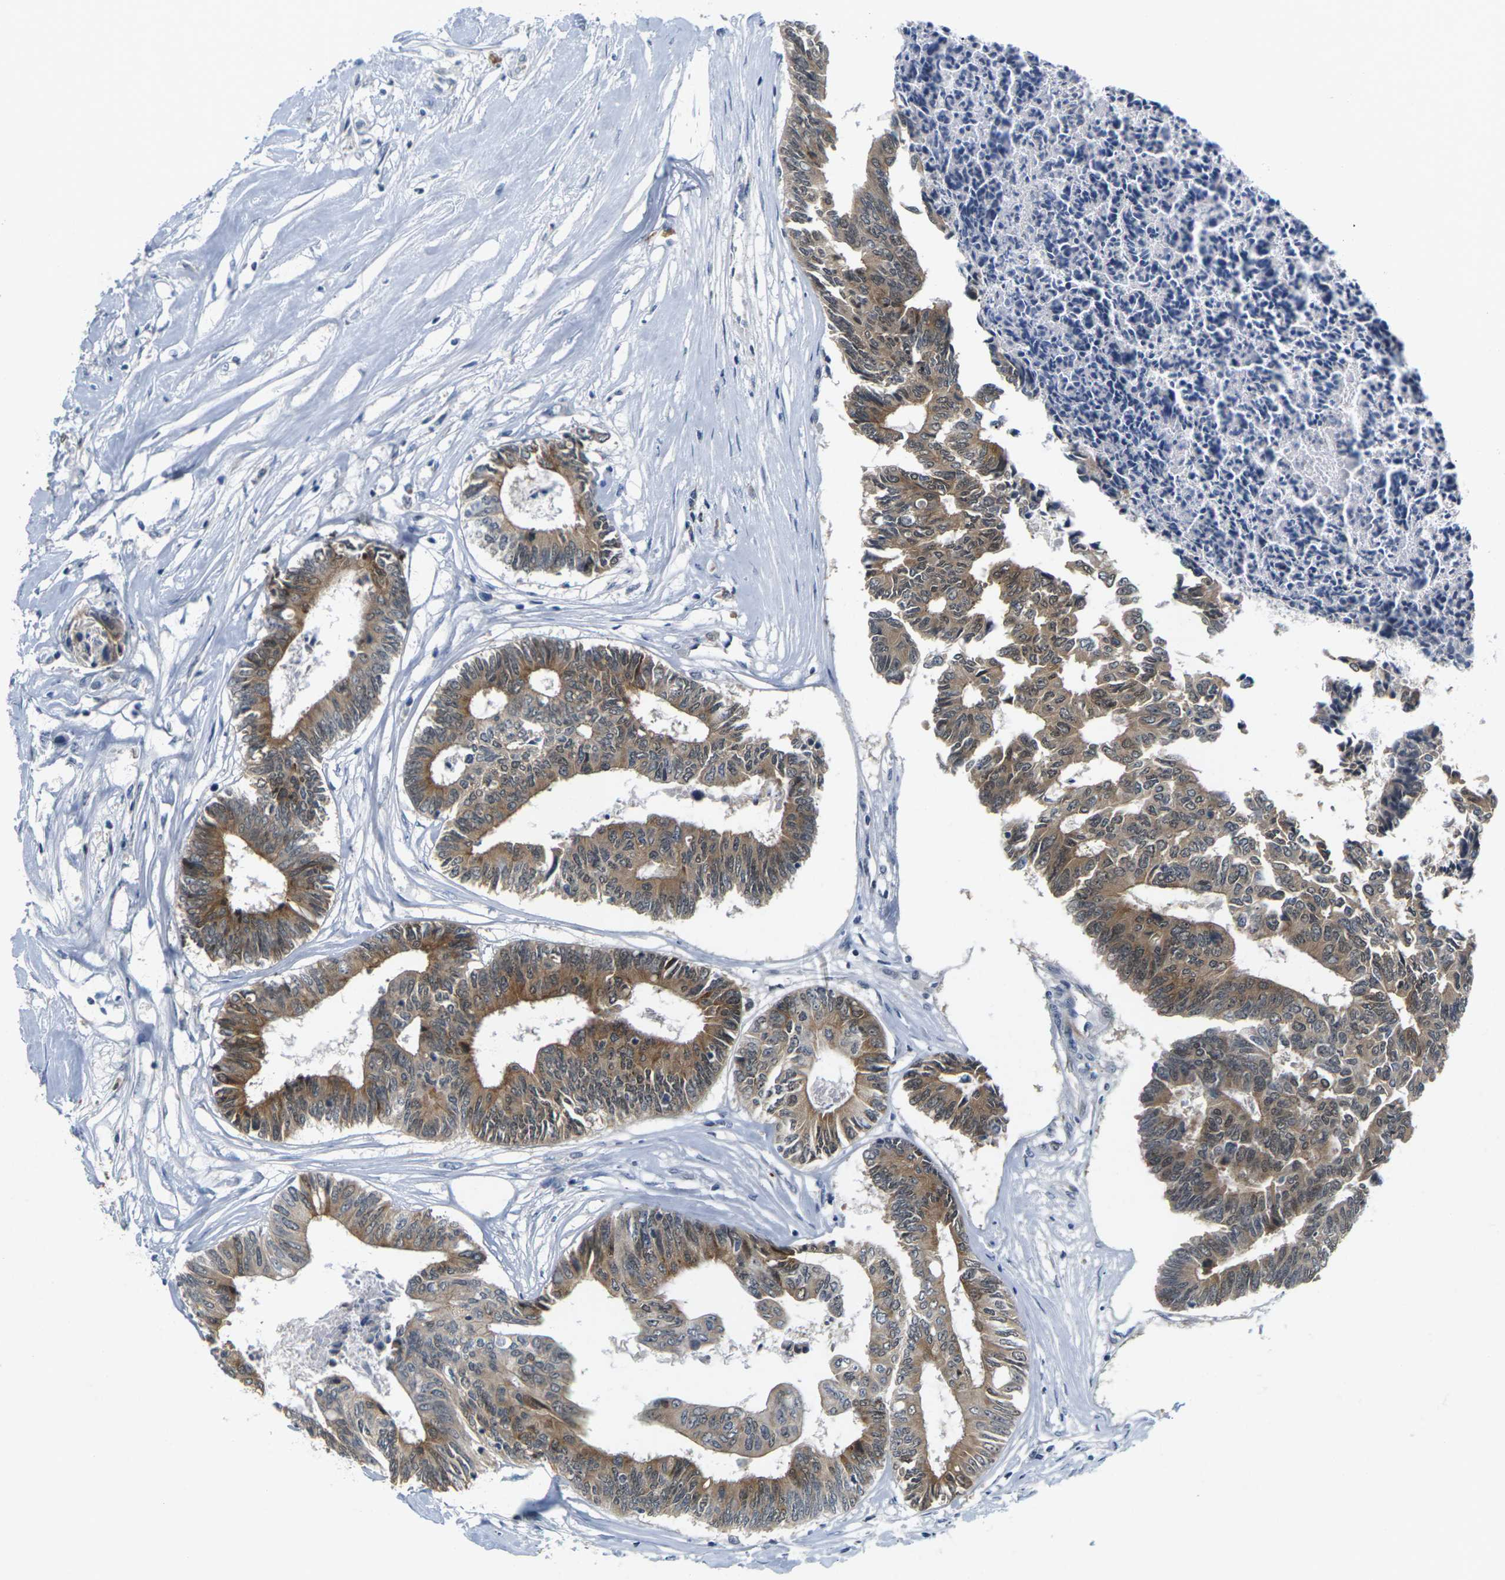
{"staining": {"intensity": "moderate", "quantity": ">75%", "location": "cytoplasmic/membranous"}, "tissue": "colorectal cancer", "cell_type": "Tumor cells", "image_type": "cancer", "snomed": [{"axis": "morphology", "description": "Adenocarcinoma, NOS"}, {"axis": "topography", "description": "Rectum"}], "caption": "IHC of colorectal adenocarcinoma demonstrates medium levels of moderate cytoplasmic/membranous expression in approximately >75% of tumor cells.", "gene": "PKP2", "patient": {"sex": "male", "age": 63}}